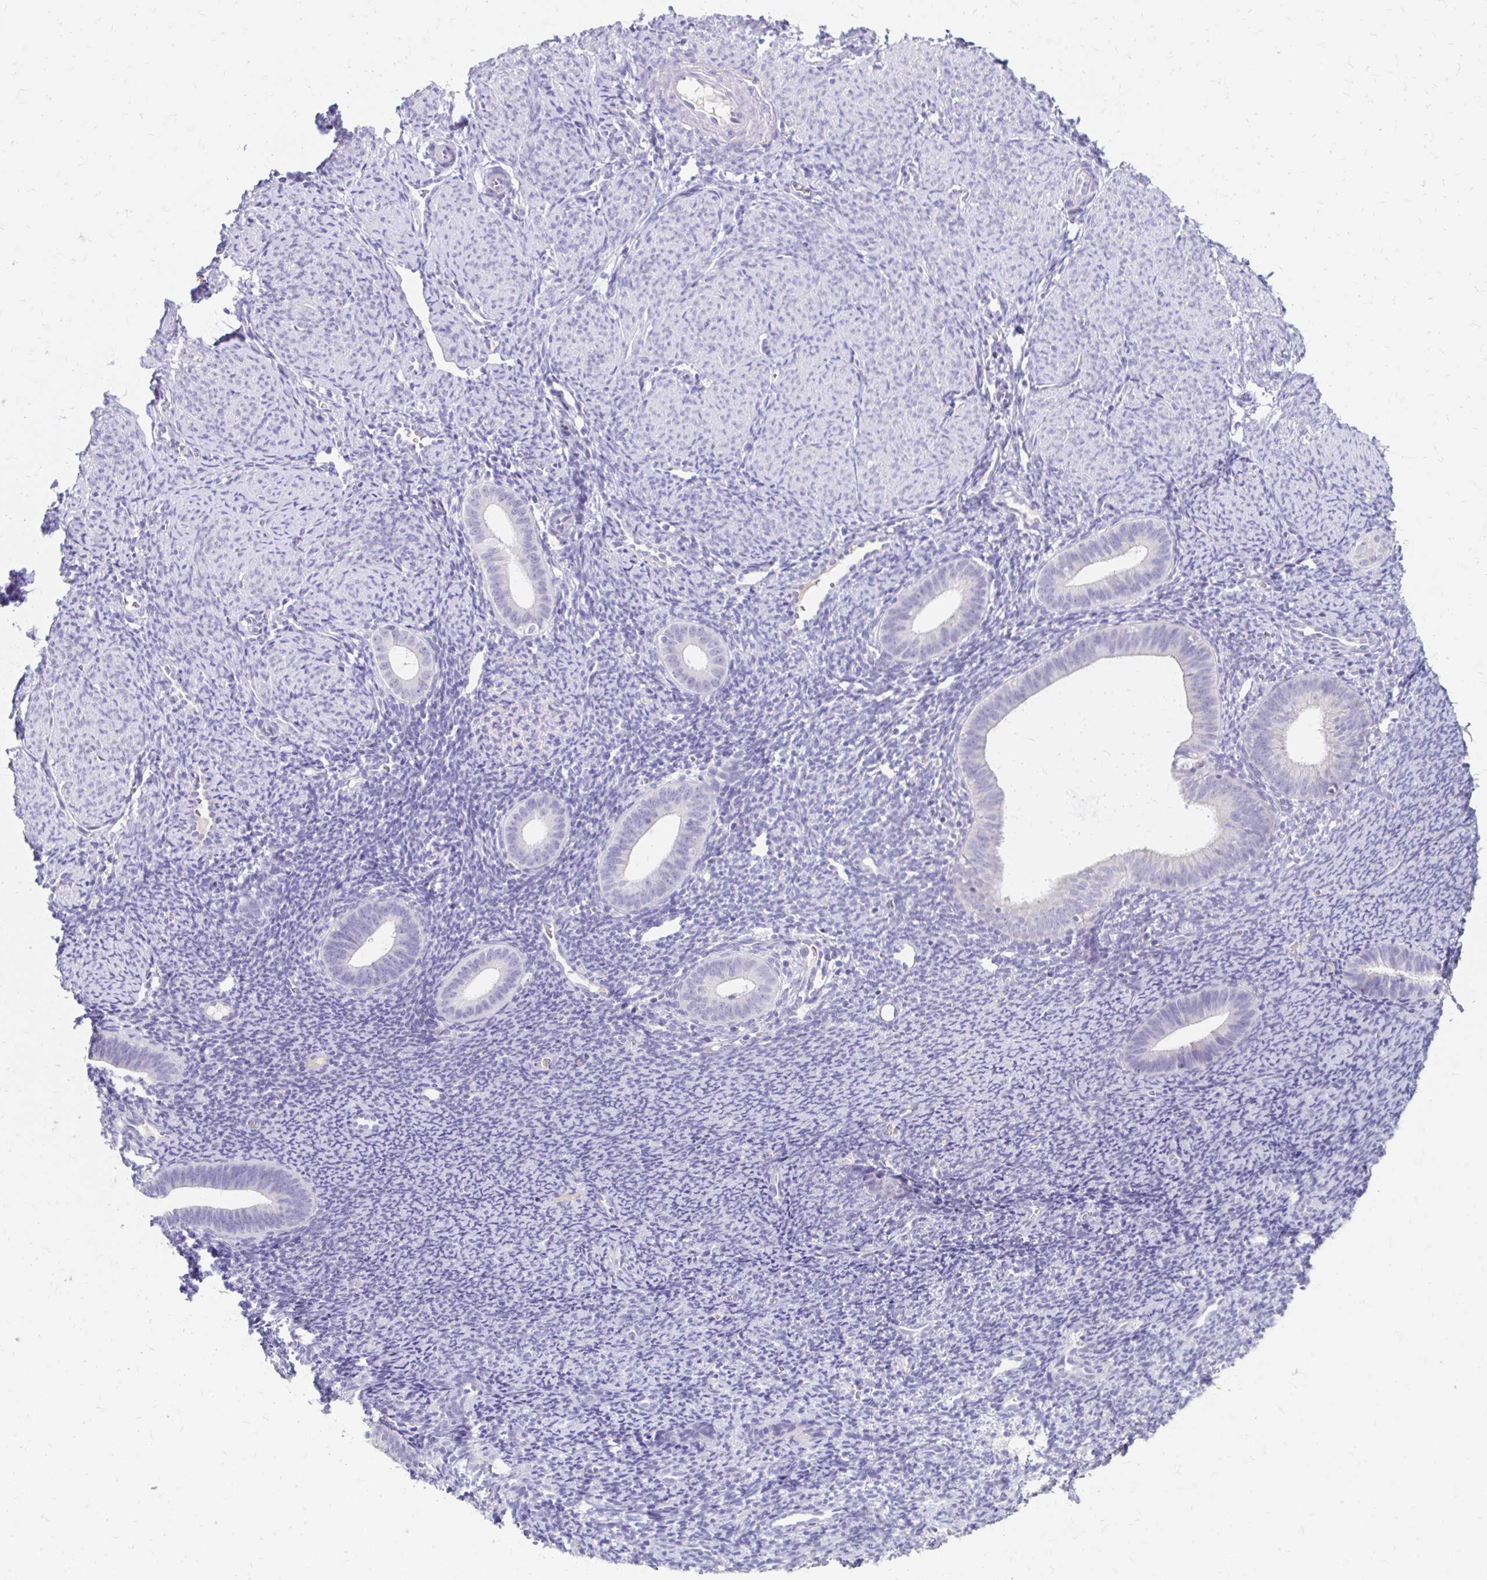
{"staining": {"intensity": "negative", "quantity": "none", "location": "none"}, "tissue": "endometrium", "cell_type": "Cells in endometrial stroma", "image_type": "normal", "snomed": [{"axis": "morphology", "description": "Normal tissue, NOS"}, {"axis": "topography", "description": "Endometrium"}], "caption": "Immunohistochemistry image of normal endometrium: endometrium stained with DAB (3,3'-diaminobenzidine) shows no significant protein staining in cells in endometrial stroma. (IHC, brightfield microscopy, high magnification).", "gene": "AZGP1", "patient": {"sex": "female", "age": 39}}